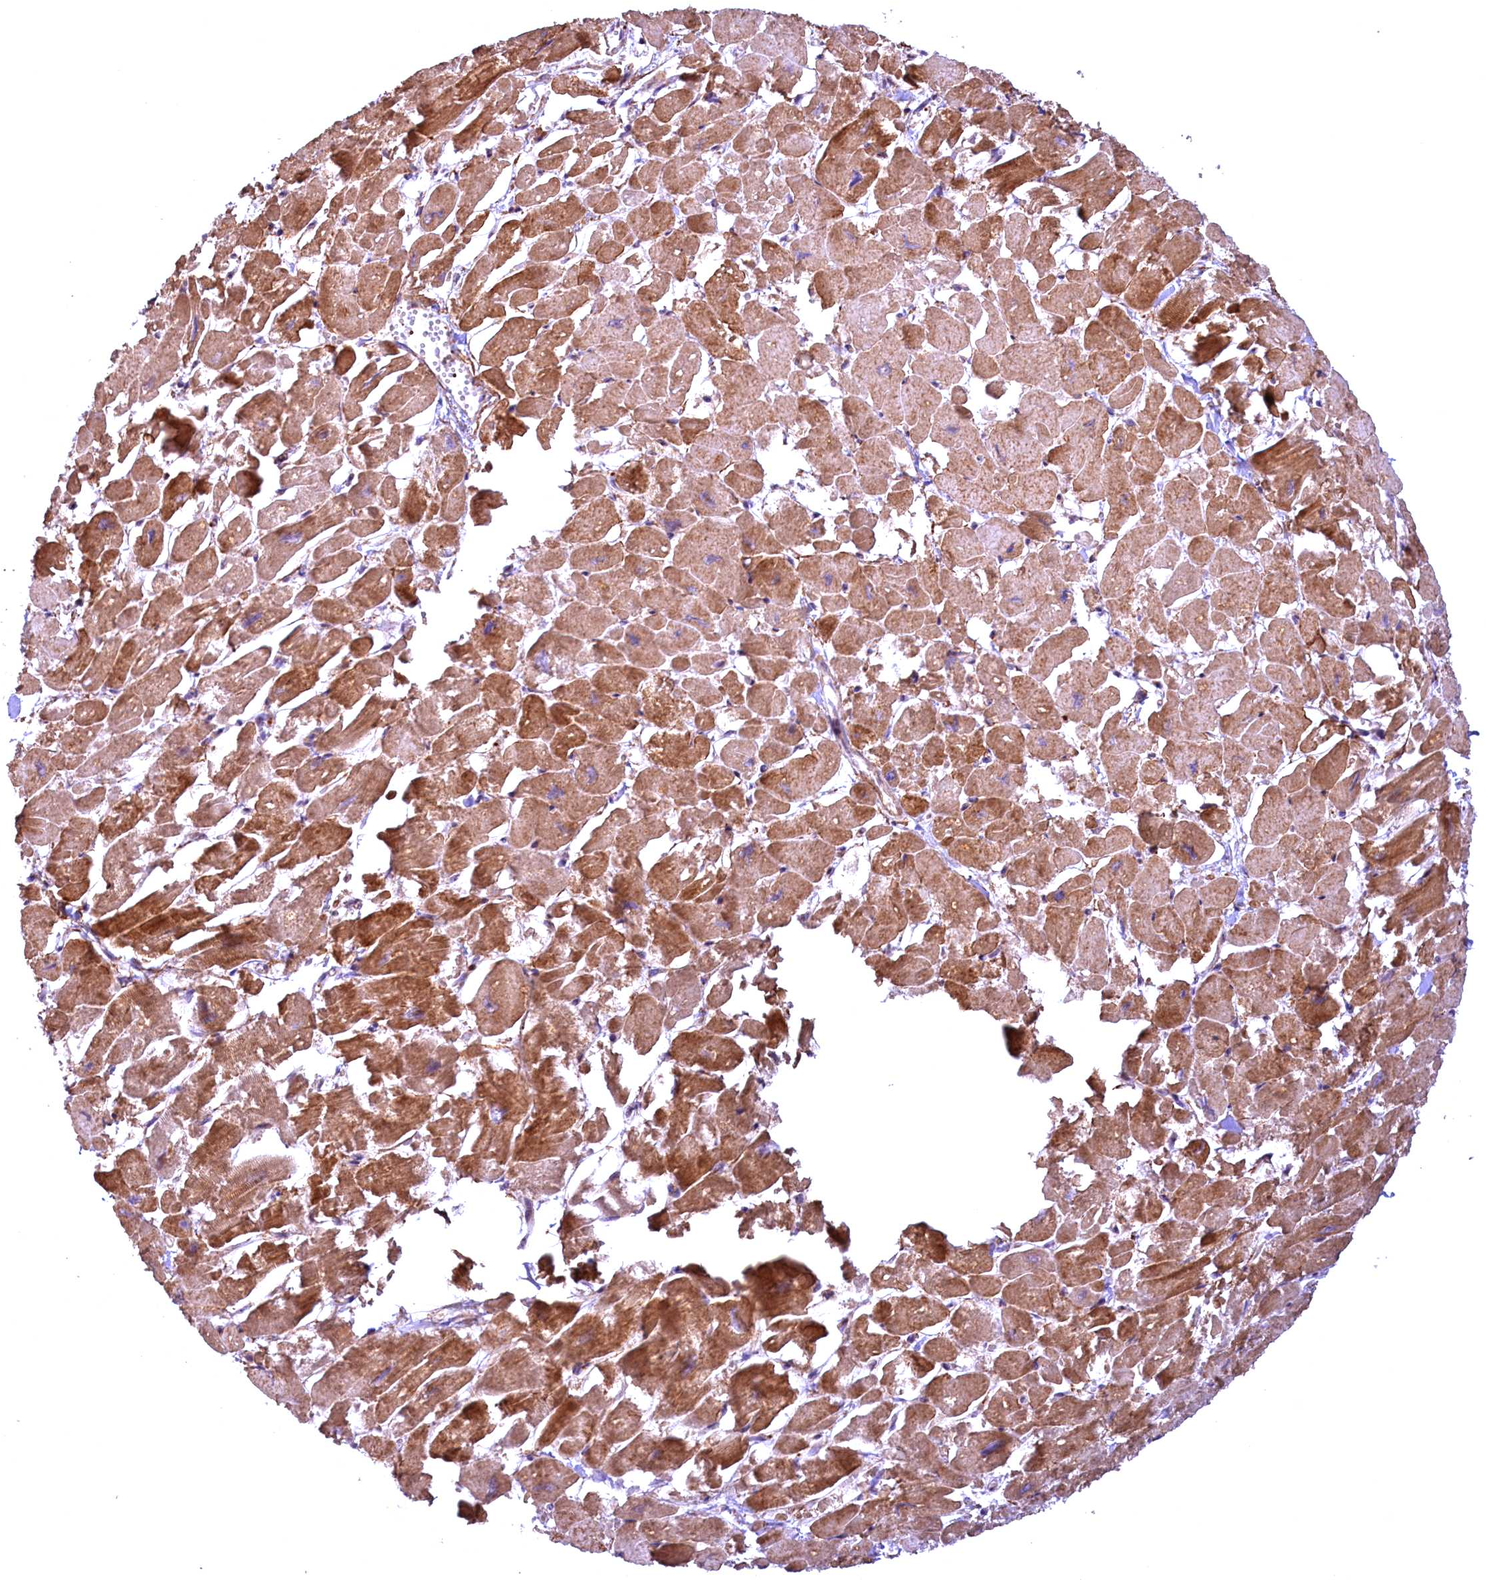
{"staining": {"intensity": "strong", "quantity": "25%-75%", "location": "cytoplasmic/membranous"}, "tissue": "heart muscle", "cell_type": "Cardiomyocytes", "image_type": "normal", "snomed": [{"axis": "morphology", "description": "Normal tissue, NOS"}, {"axis": "topography", "description": "Heart"}], "caption": "A brown stain shows strong cytoplasmic/membranous positivity of a protein in cardiomyocytes of benign heart muscle.", "gene": "FUZ", "patient": {"sex": "male", "age": 54}}